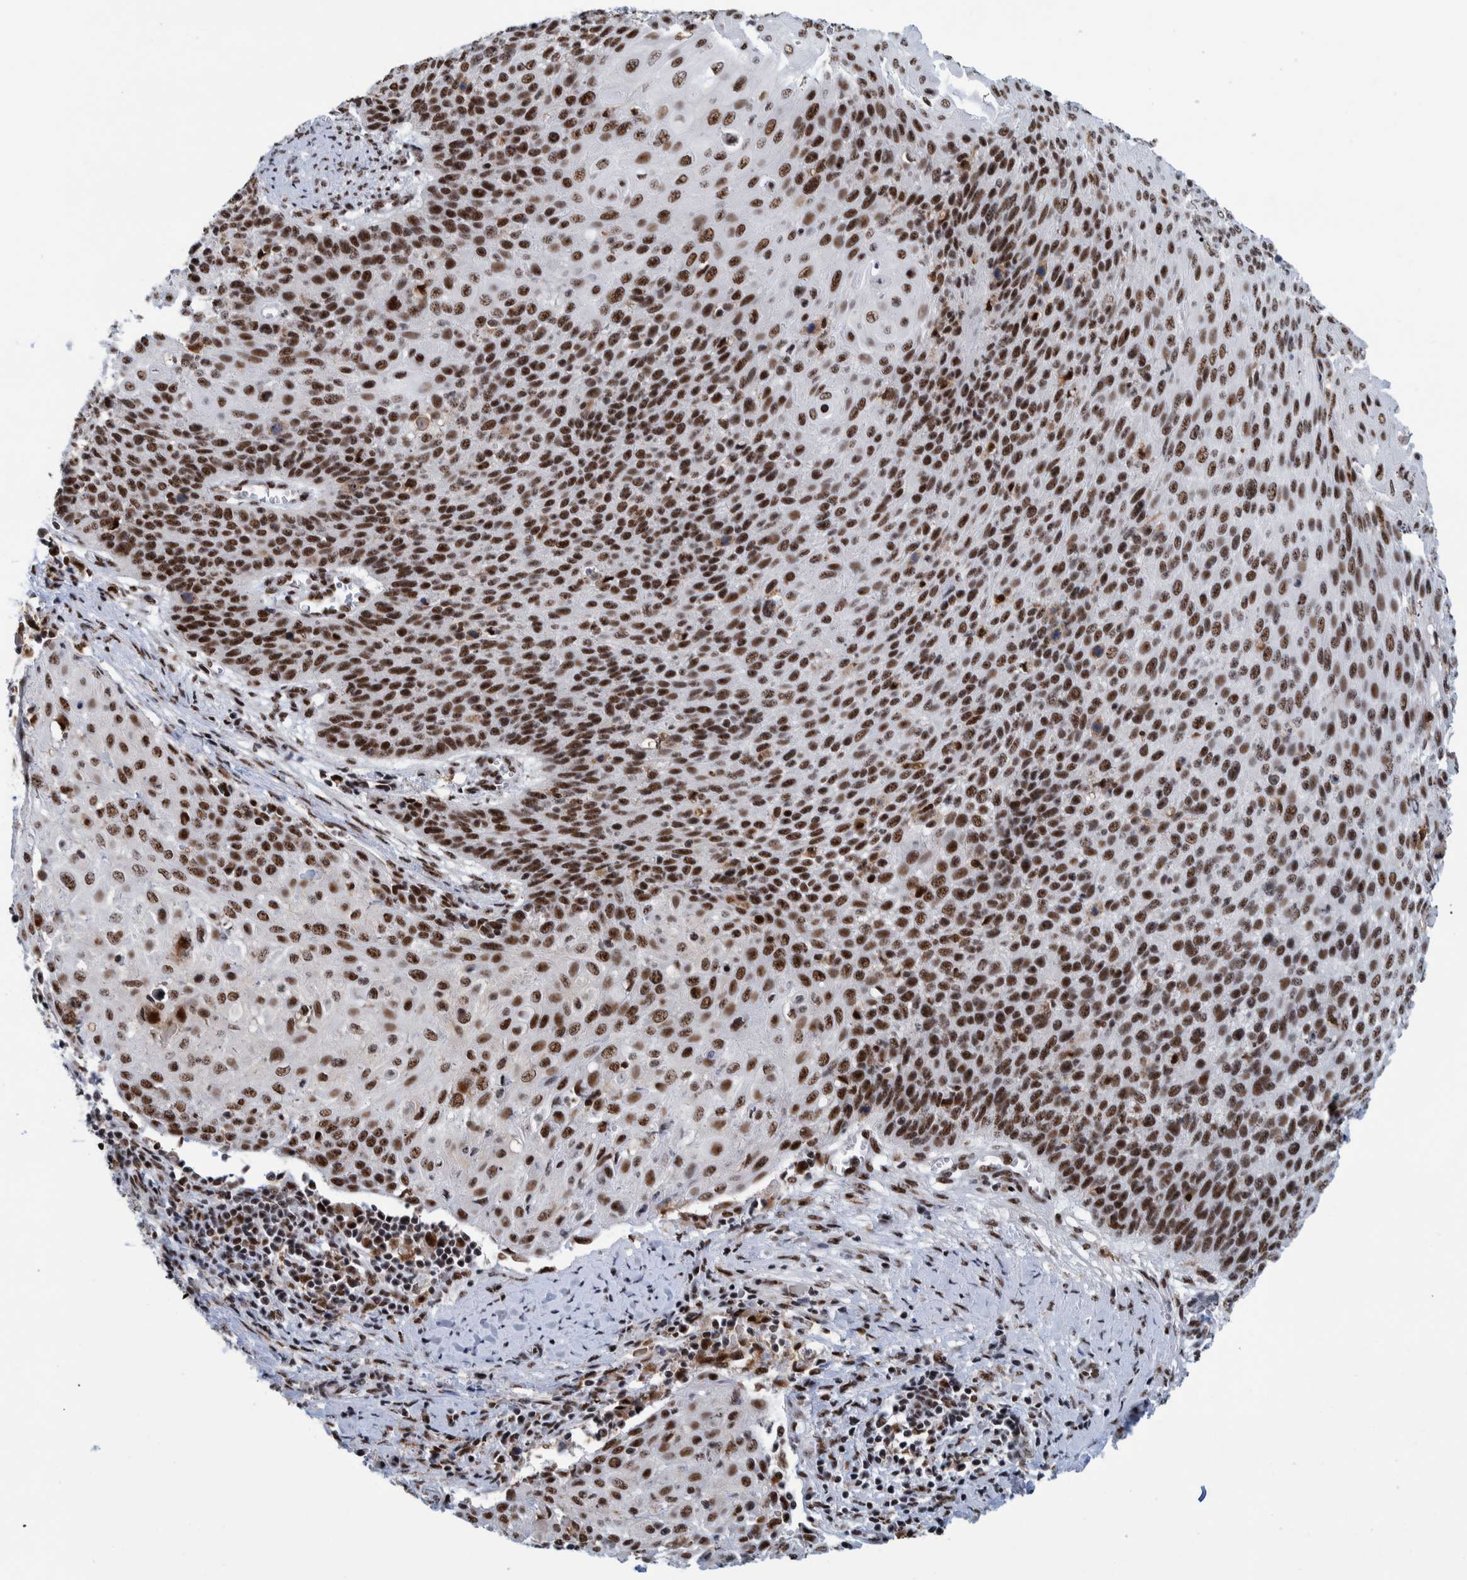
{"staining": {"intensity": "strong", "quantity": ">75%", "location": "nuclear"}, "tissue": "cervical cancer", "cell_type": "Tumor cells", "image_type": "cancer", "snomed": [{"axis": "morphology", "description": "Squamous cell carcinoma, NOS"}, {"axis": "topography", "description": "Cervix"}], "caption": "Immunohistochemistry (IHC) (DAB (3,3'-diaminobenzidine)) staining of human cervical squamous cell carcinoma shows strong nuclear protein positivity in approximately >75% of tumor cells.", "gene": "EFTUD2", "patient": {"sex": "female", "age": 39}}